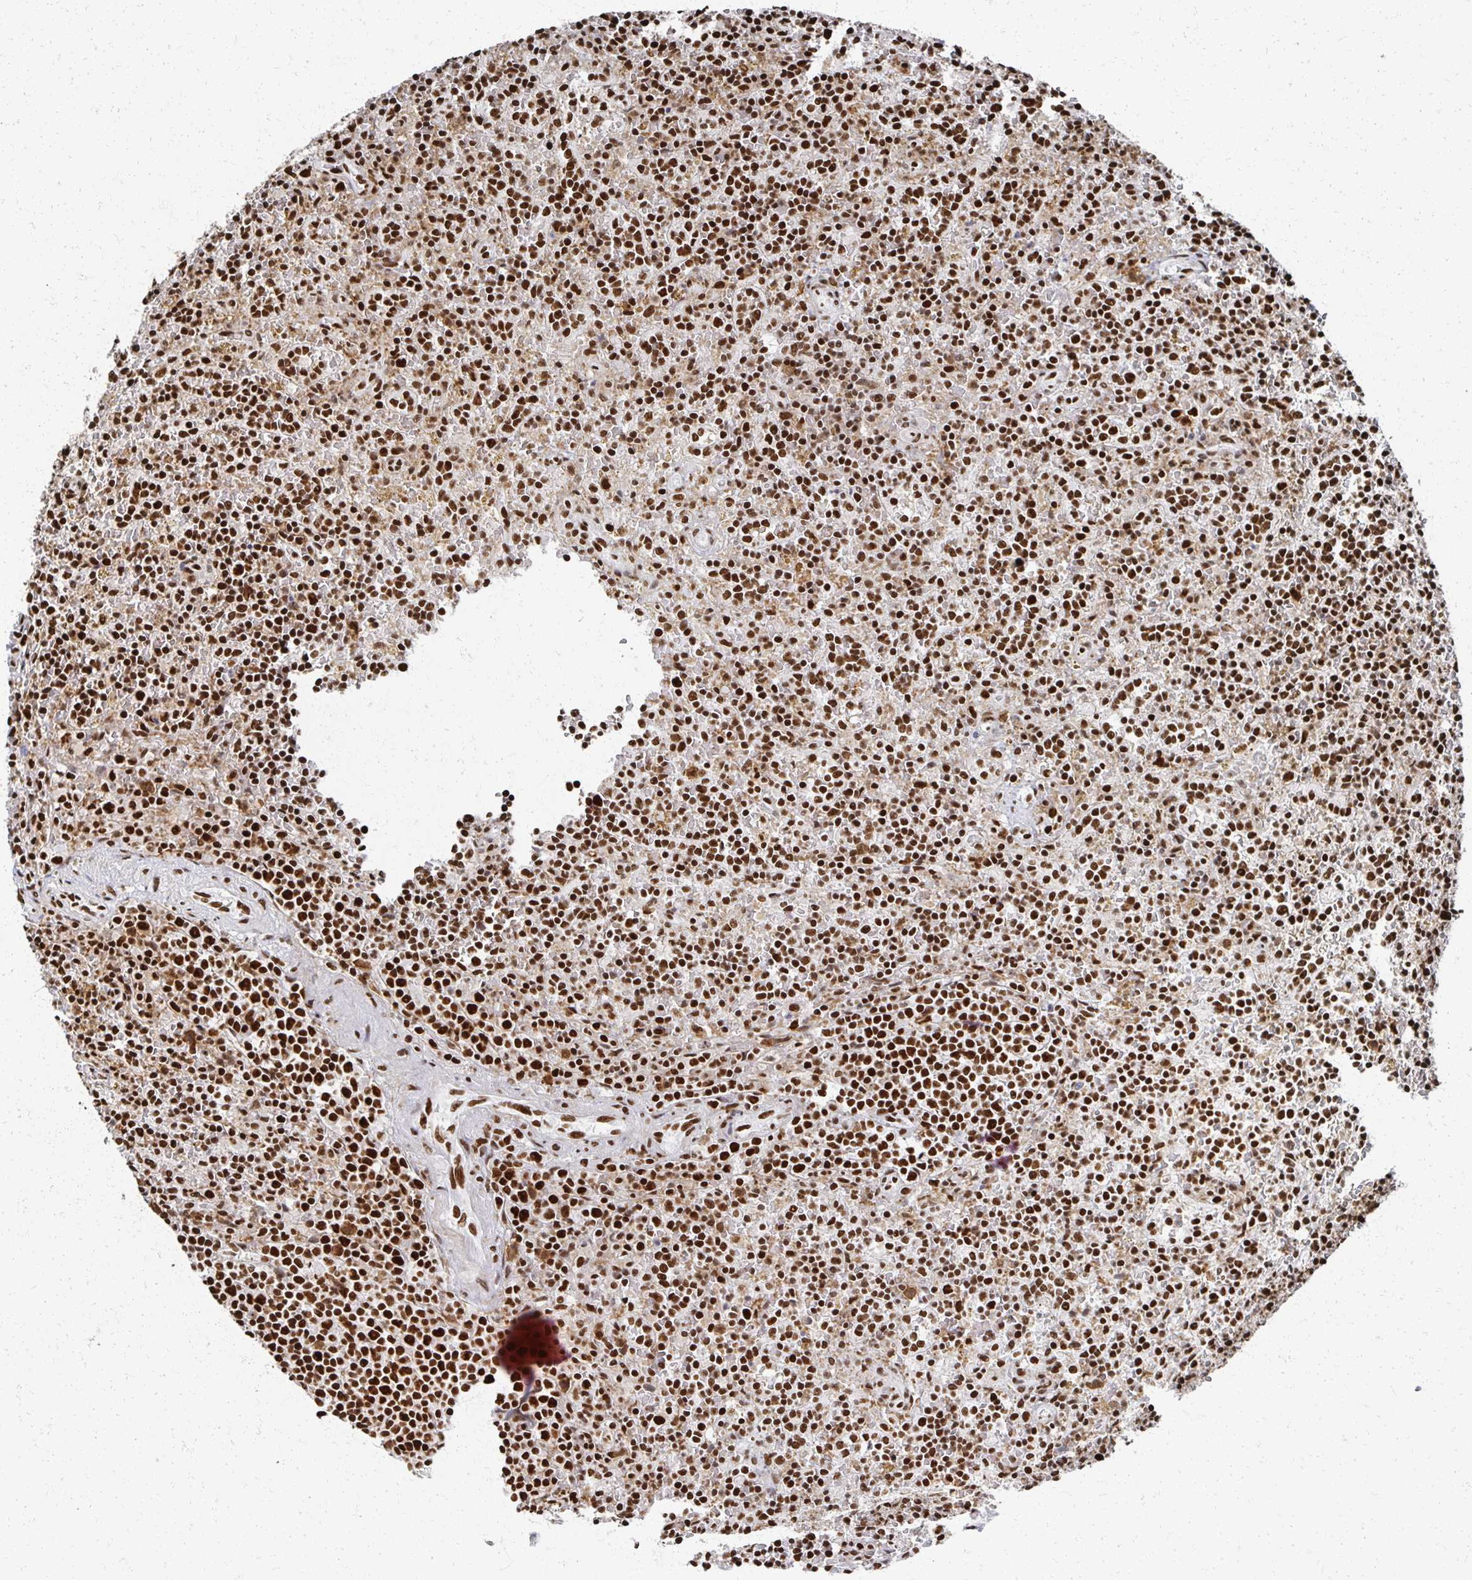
{"staining": {"intensity": "strong", "quantity": ">75%", "location": "nuclear"}, "tissue": "lymphoma", "cell_type": "Tumor cells", "image_type": "cancer", "snomed": [{"axis": "morphology", "description": "Malignant lymphoma, non-Hodgkin's type, Low grade"}, {"axis": "topography", "description": "Spleen"}], "caption": "A high amount of strong nuclear staining is appreciated in about >75% of tumor cells in malignant lymphoma, non-Hodgkin's type (low-grade) tissue.", "gene": "RBBP7", "patient": {"sex": "male", "age": 67}}